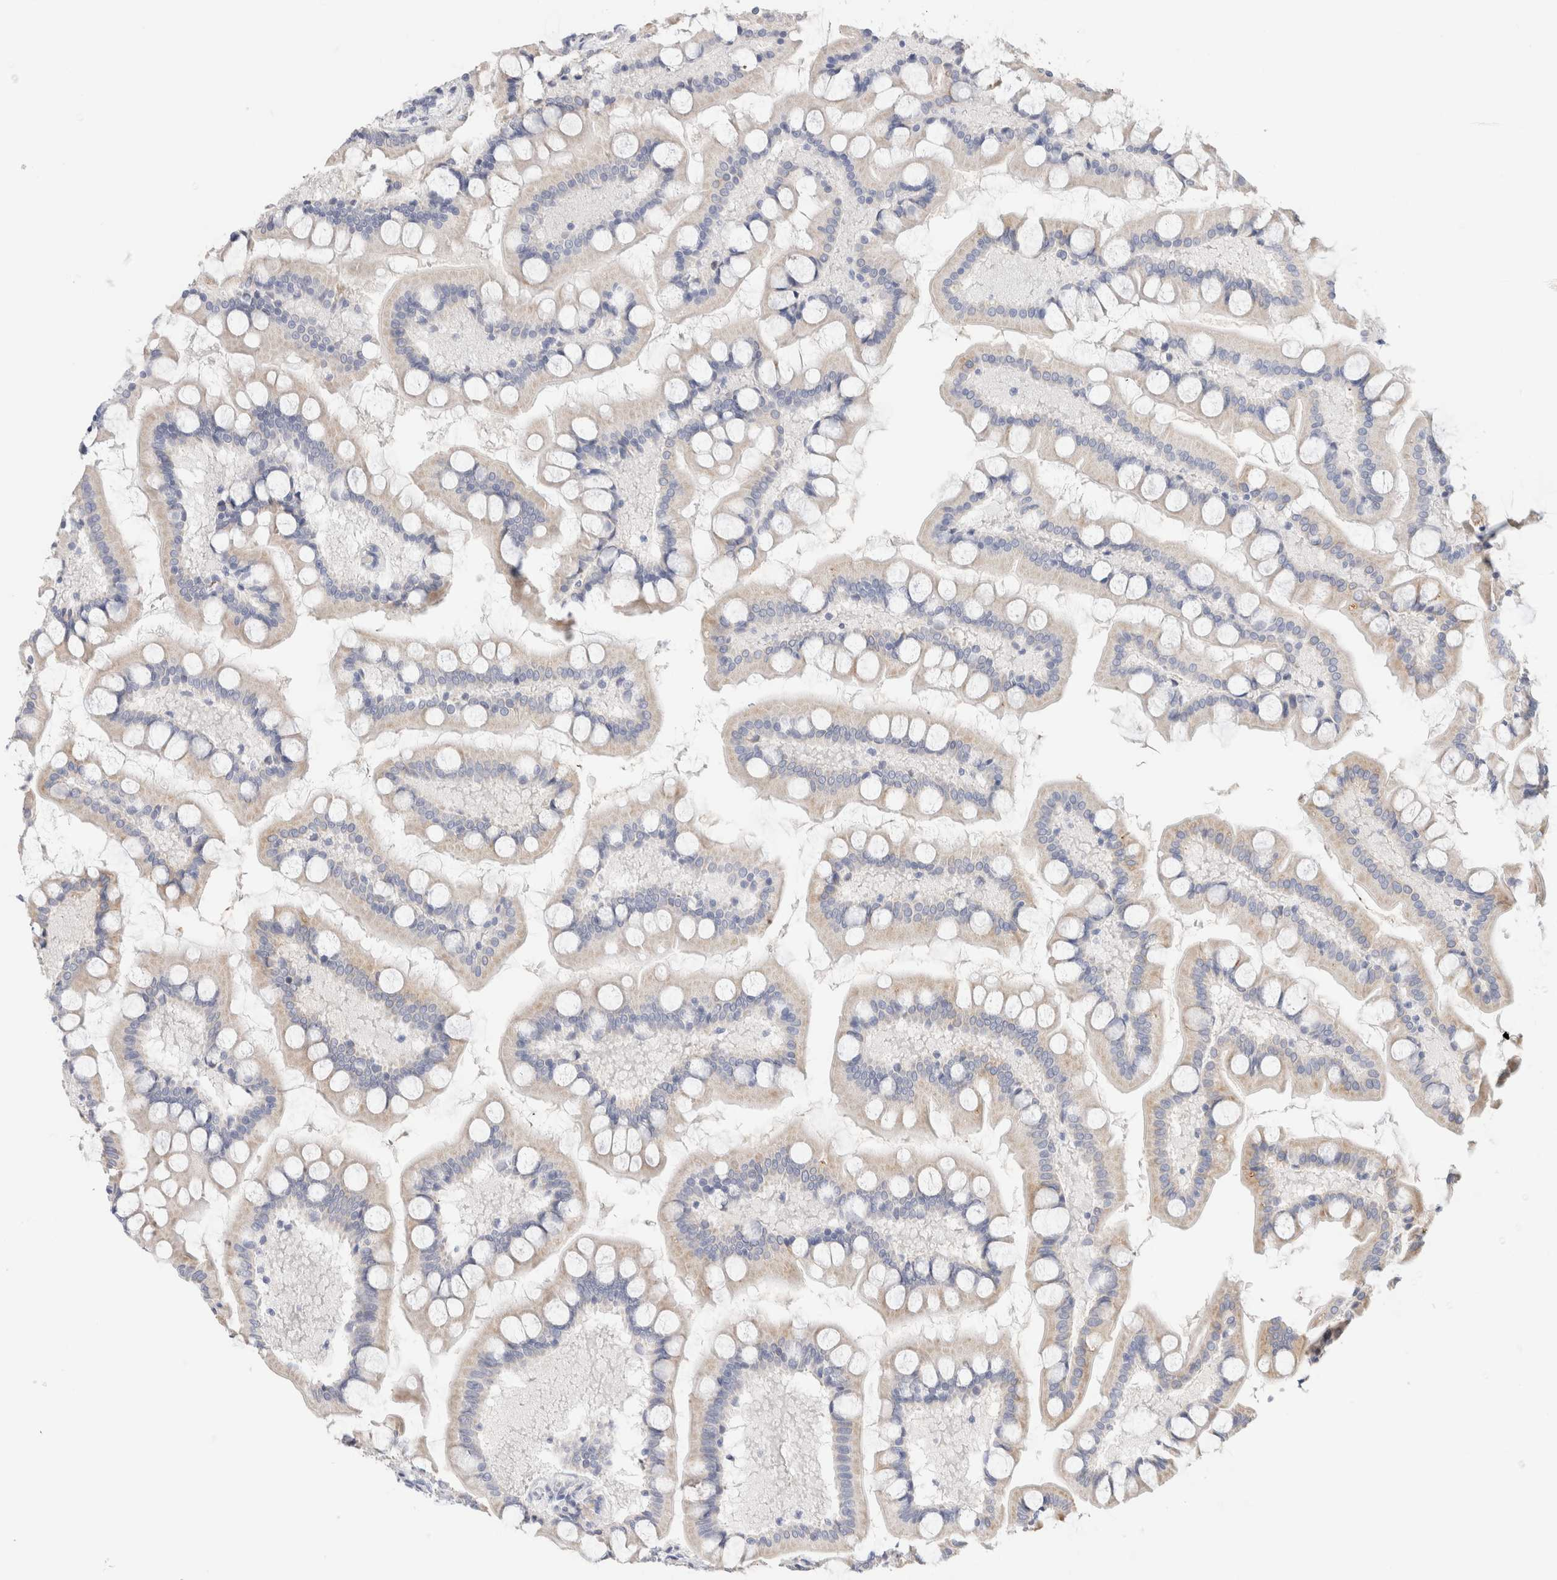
{"staining": {"intensity": "negative", "quantity": "none", "location": "none"}, "tissue": "small intestine", "cell_type": "Glandular cells", "image_type": "normal", "snomed": [{"axis": "morphology", "description": "Normal tissue, NOS"}, {"axis": "topography", "description": "Small intestine"}], "caption": "Small intestine stained for a protein using immunohistochemistry exhibits no expression glandular cells.", "gene": "GADD45G", "patient": {"sex": "male", "age": 41}}